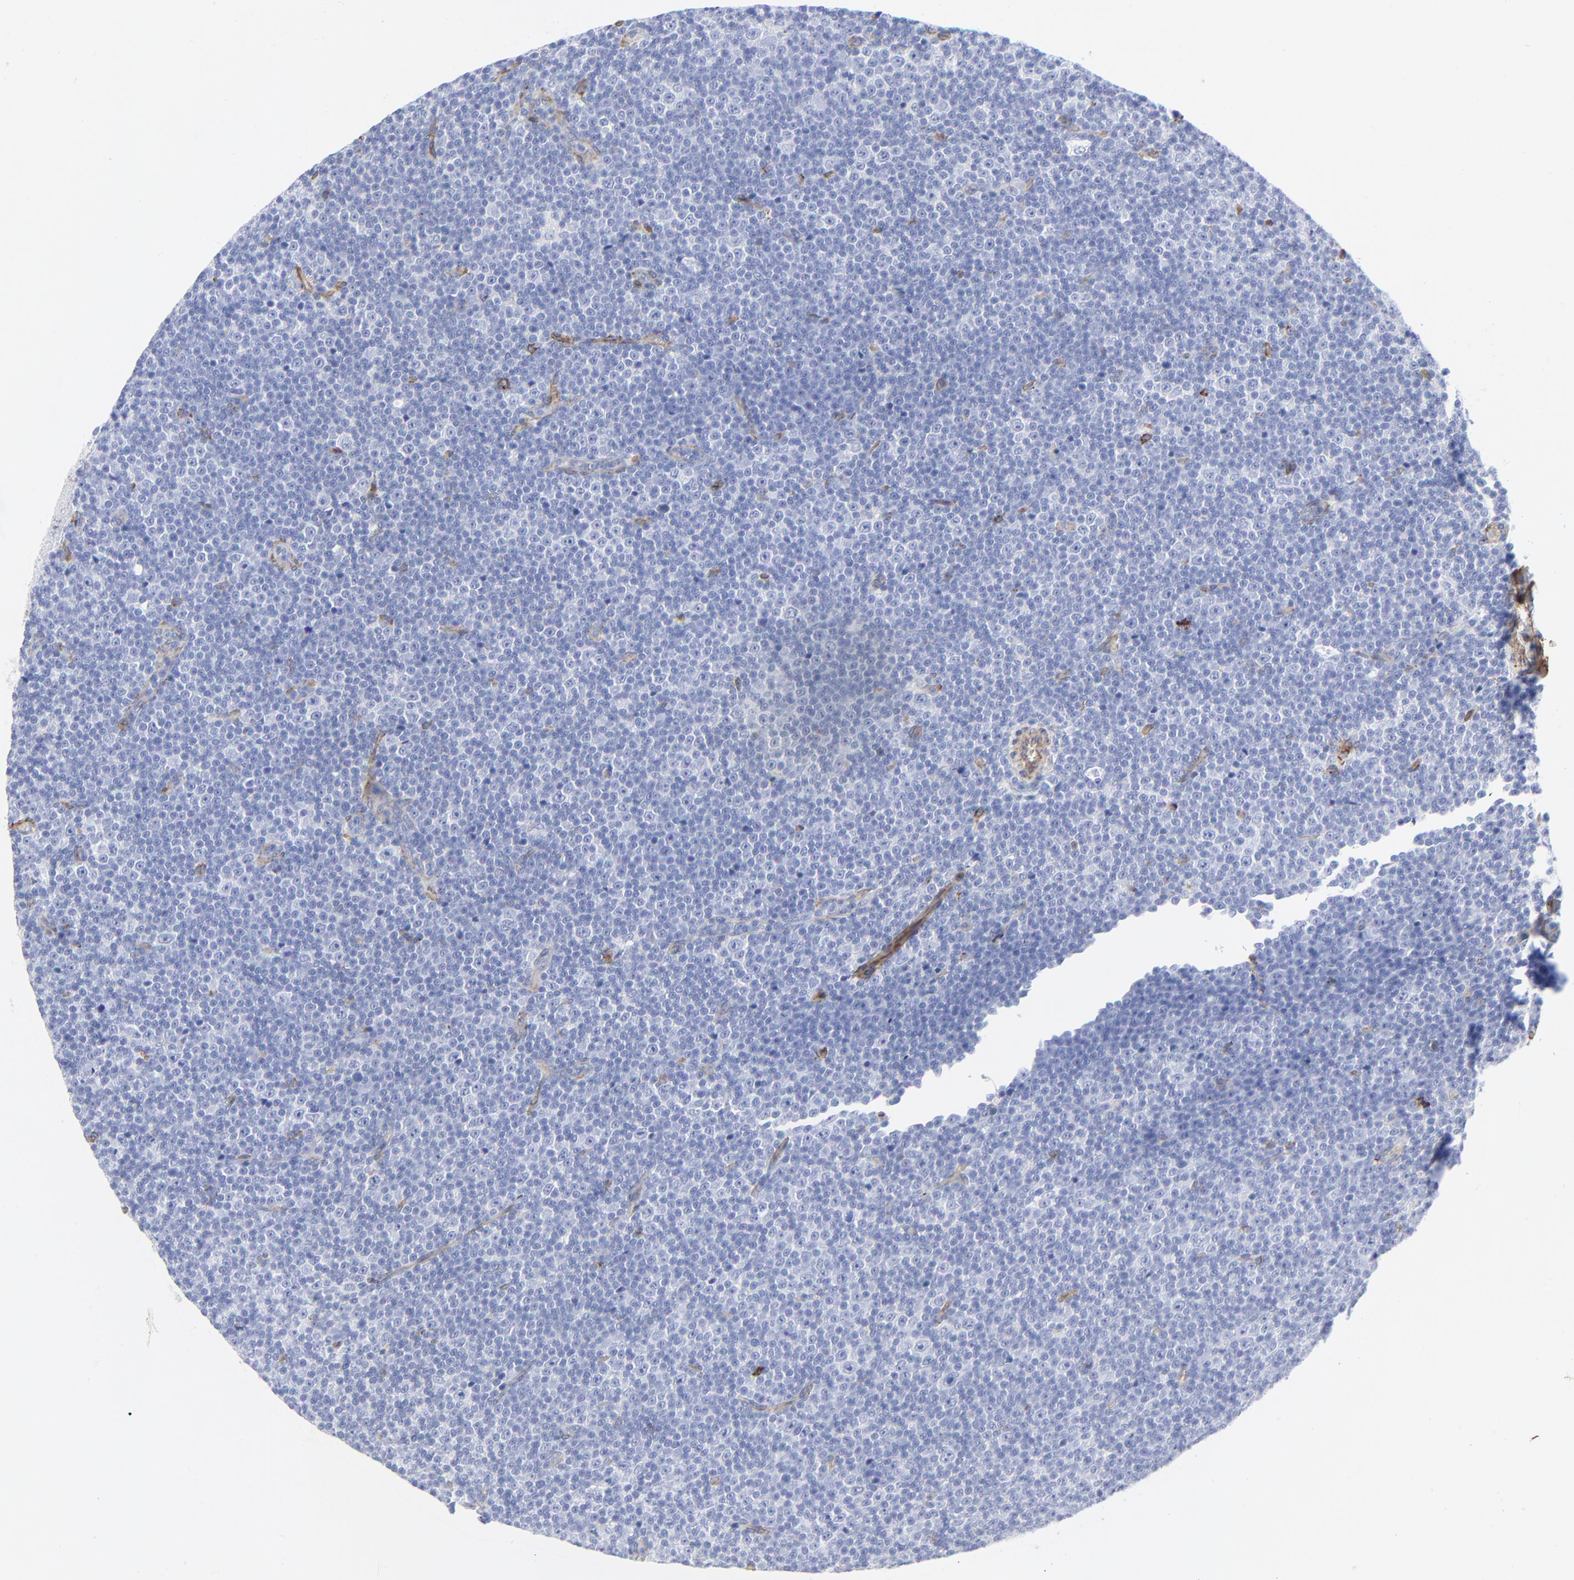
{"staining": {"intensity": "negative", "quantity": "none", "location": "none"}, "tissue": "lymphoma", "cell_type": "Tumor cells", "image_type": "cancer", "snomed": [{"axis": "morphology", "description": "Malignant lymphoma, non-Hodgkin's type, Low grade"}, {"axis": "topography", "description": "Lymph node"}], "caption": "There is no significant staining in tumor cells of low-grade malignant lymphoma, non-Hodgkin's type. (DAB (3,3'-diaminobenzidine) immunohistochemistry, high magnification).", "gene": "CAV1", "patient": {"sex": "female", "age": 67}}